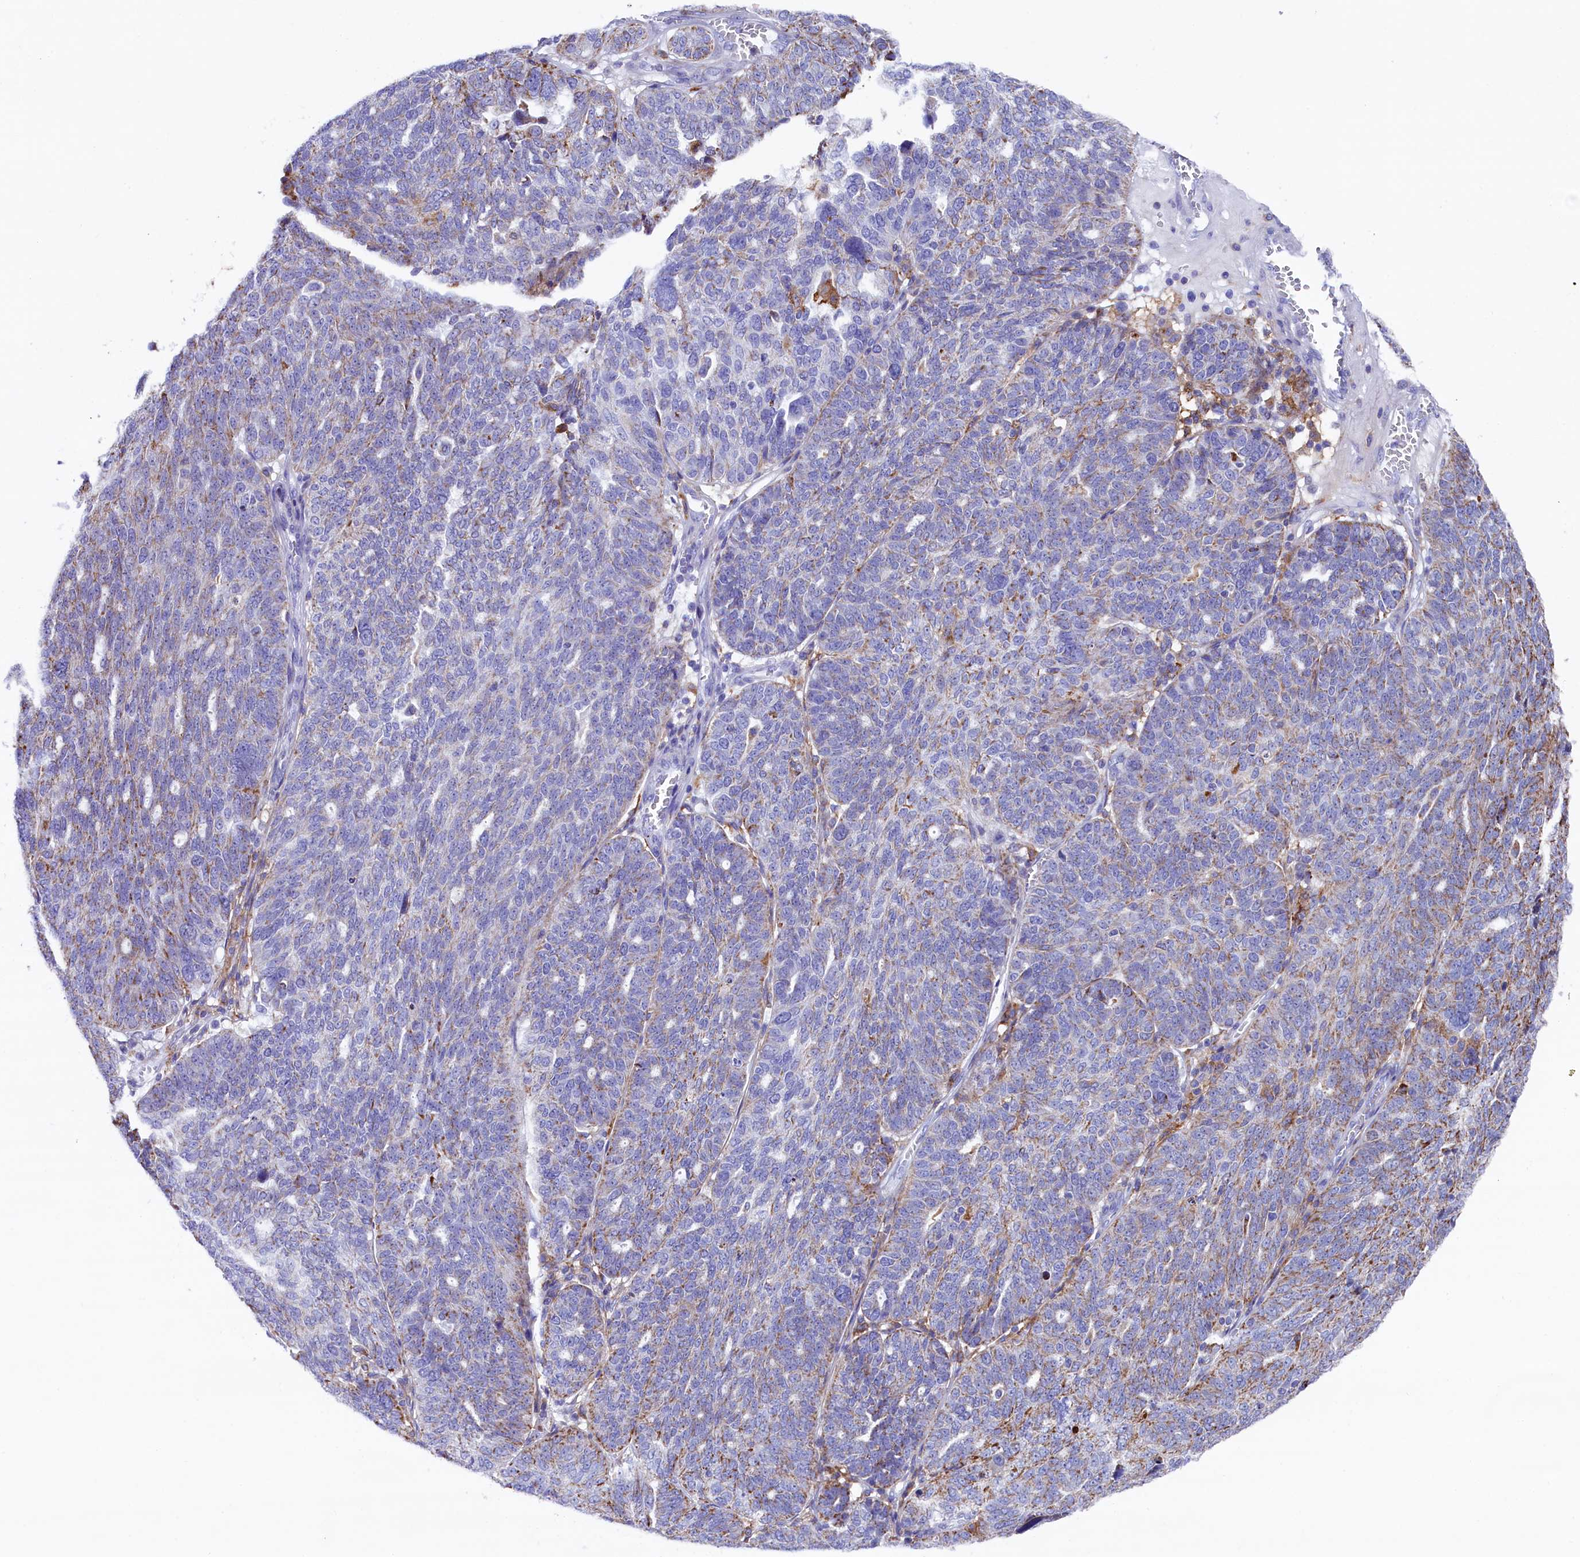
{"staining": {"intensity": "moderate", "quantity": "25%-75%", "location": "cytoplasmic/membranous"}, "tissue": "ovarian cancer", "cell_type": "Tumor cells", "image_type": "cancer", "snomed": [{"axis": "morphology", "description": "Cystadenocarcinoma, serous, NOS"}, {"axis": "topography", "description": "Ovary"}], "caption": "Protein analysis of serous cystadenocarcinoma (ovarian) tissue displays moderate cytoplasmic/membranous expression in about 25%-75% of tumor cells.", "gene": "IL20RA", "patient": {"sex": "female", "age": 59}}